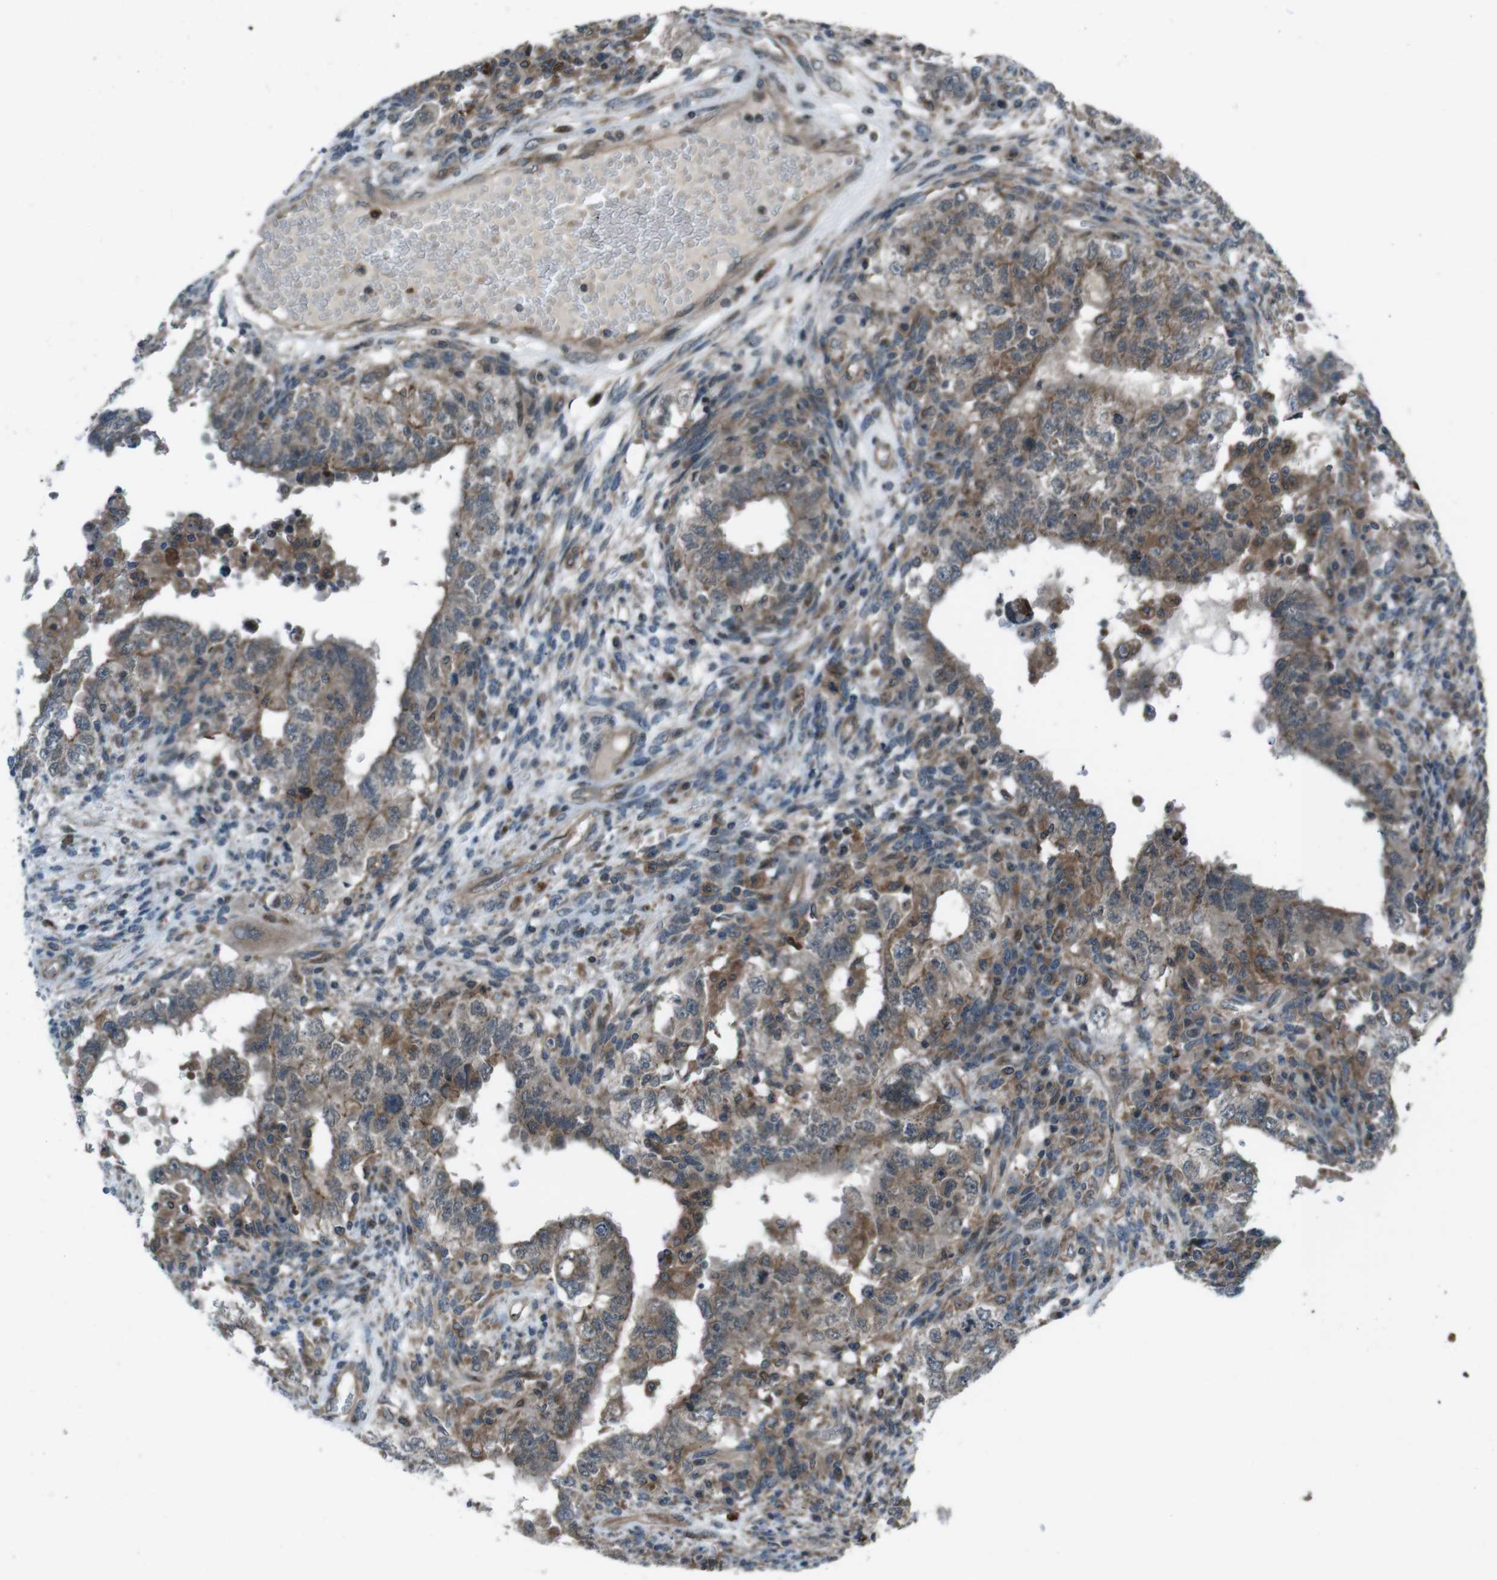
{"staining": {"intensity": "moderate", "quantity": "<25%", "location": "cytoplasmic/membranous"}, "tissue": "testis cancer", "cell_type": "Tumor cells", "image_type": "cancer", "snomed": [{"axis": "morphology", "description": "Carcinoma, Embryonal, NOS"}, {"axis": "topography", "description": "Testis"}], "caption": "Immunohistochemistry (IHC) (DAB) staining of human embryonal carcinoma (testis) demonstrates moderate cytoplasmic/membranous protein staining in approximately <25% of tumor cells.", "gene": "SLC27A4", "patient": {"sex": "male", "age": 26}}